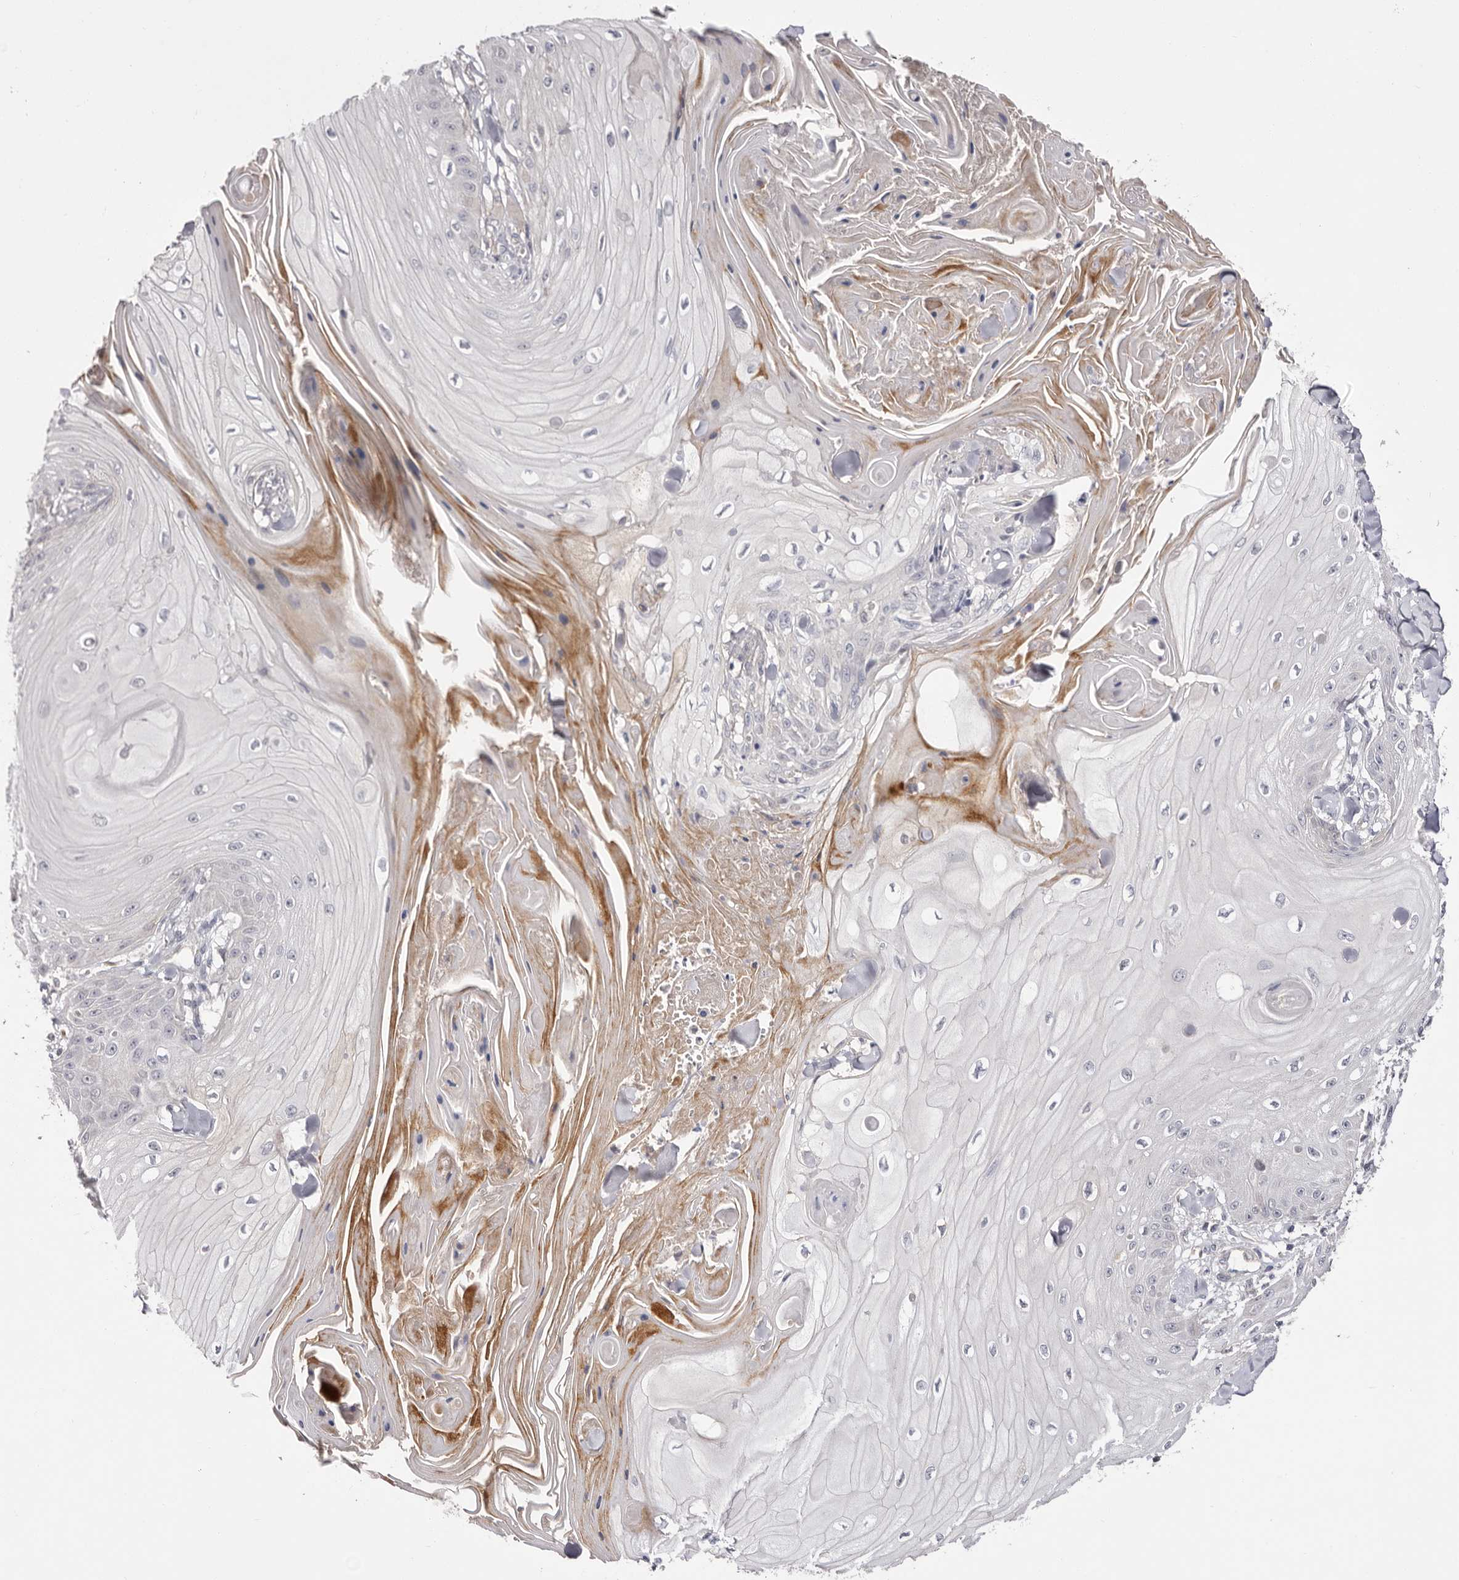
{"staining": {"intensity": "negative", "quantity": "none", "location": "none"}, "tissue": "skin cancer", "cell_type": "Tumor cells", "image_type": "cancer", "snomed": [{"axis": "morphology", "description": "Squamous cell carcinoma, NOS"}, {"axis": "topography", "description": "Skin"}], "caption": "This micrograph is of squamous cell carcinoma (skin) stained with immunohistochemistry (IHC) to label a protein in brown with the nuclei are counter-stained blue. There is no positivity in tumor cells.", "gene": "LMLN", "patient": {"sex": "male", "age": 74}}